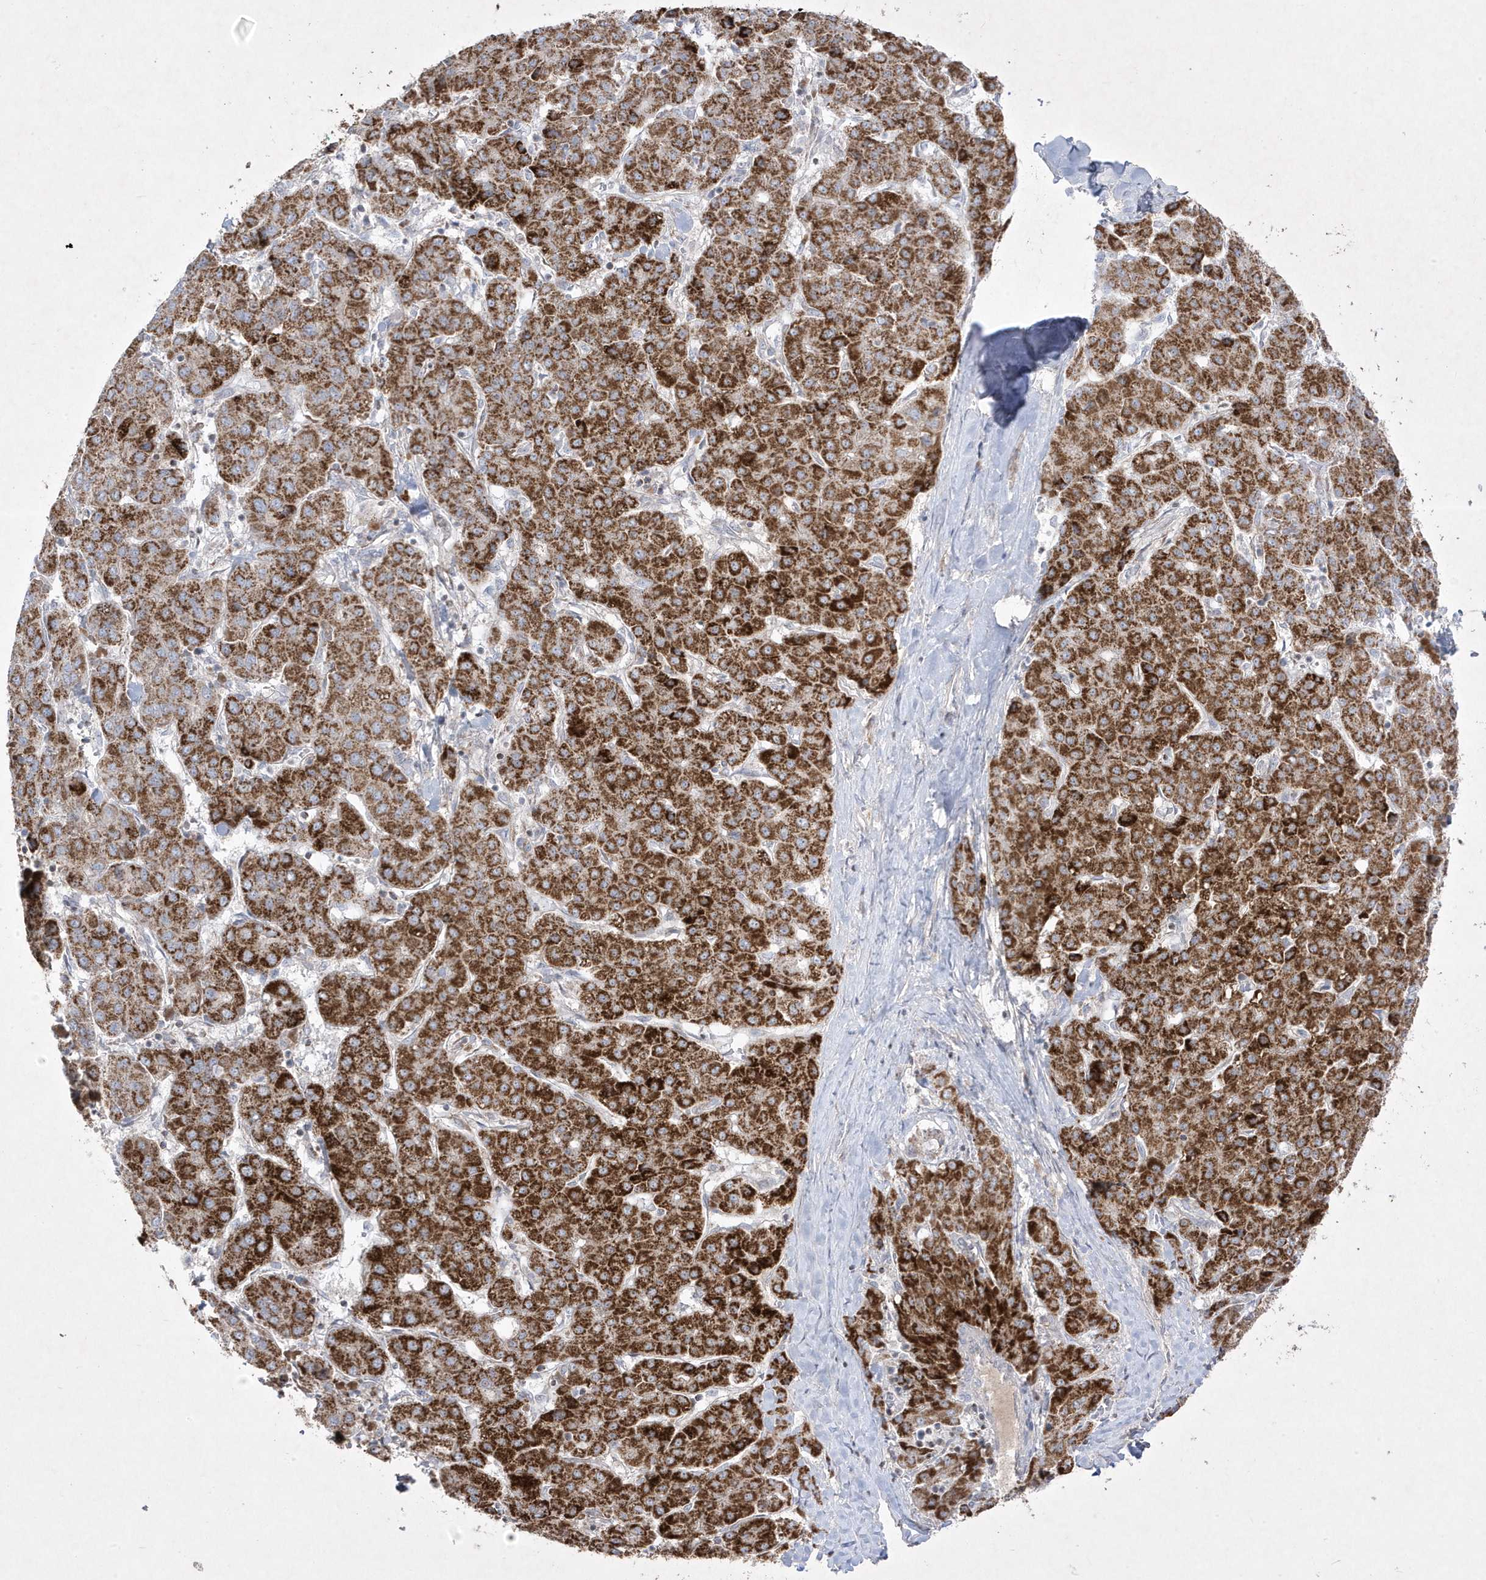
{"staining": {"intensity": "strong", "quantity": ">75%", "location": "cytoplasmic/membranous"}, "tissue": "liver cancer", "cell_type": "Tumor cells", "image_type": "cancer", "snomed": [{"axis": "morphology", "description": "Carcinoma, Hepatocellular, NOS"}, {"axis": "topography", "description": "Liver"}], "caption": "Liver hepatocellular carcinoma stained with DAB immunohistochemistry (IHC) shows high levels of strong cytoplasmic/membranous staining in about >75% of tumor cells.", "gene": "ADAMTSL3", "patient": {"sex": "male", "age": 65}}